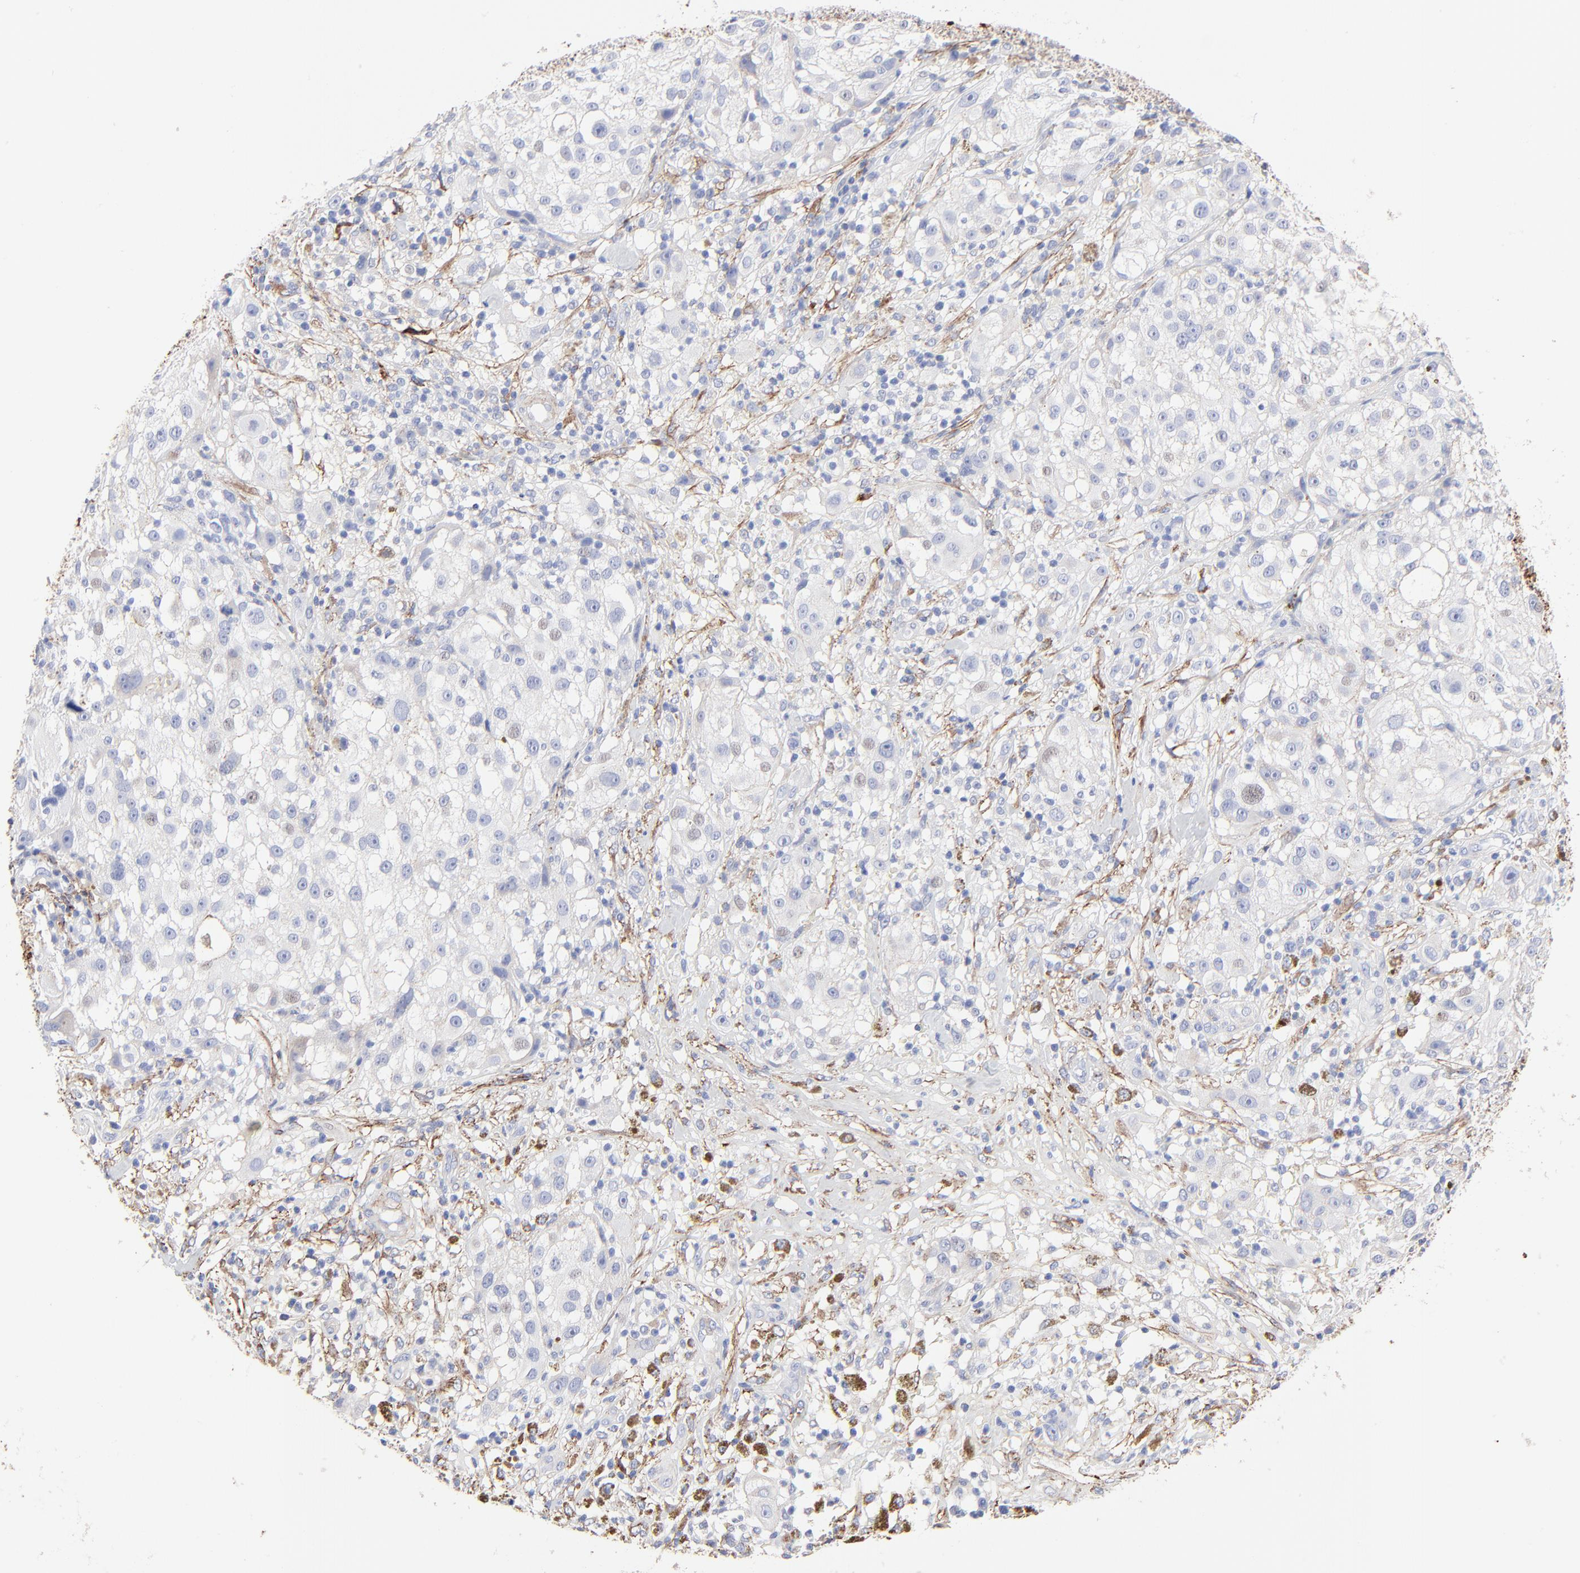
{"staining": {"intensity": "negative", "quantity": "none", "location": "none"}, "tissue": "melanoma", "cell_type": "Tumor cells", "image_type": "cancer", "snomed": [{"axis": "morphology", "description": "Necrosis, NOS"}, {"axis": "morphology", "description": "Malignant melanoma, NOS"}, {"axis": "topography", "description": "Skin"}], "caption": "IHC of human malignant melanoma exhibits no expression in tumor cells. (DAB (3,3'-diaminobenzidine) immunohistochemistry (IHC), high magnification).", "gene": "FBLN2", "patient": {"sex": "female", "age": 87}}